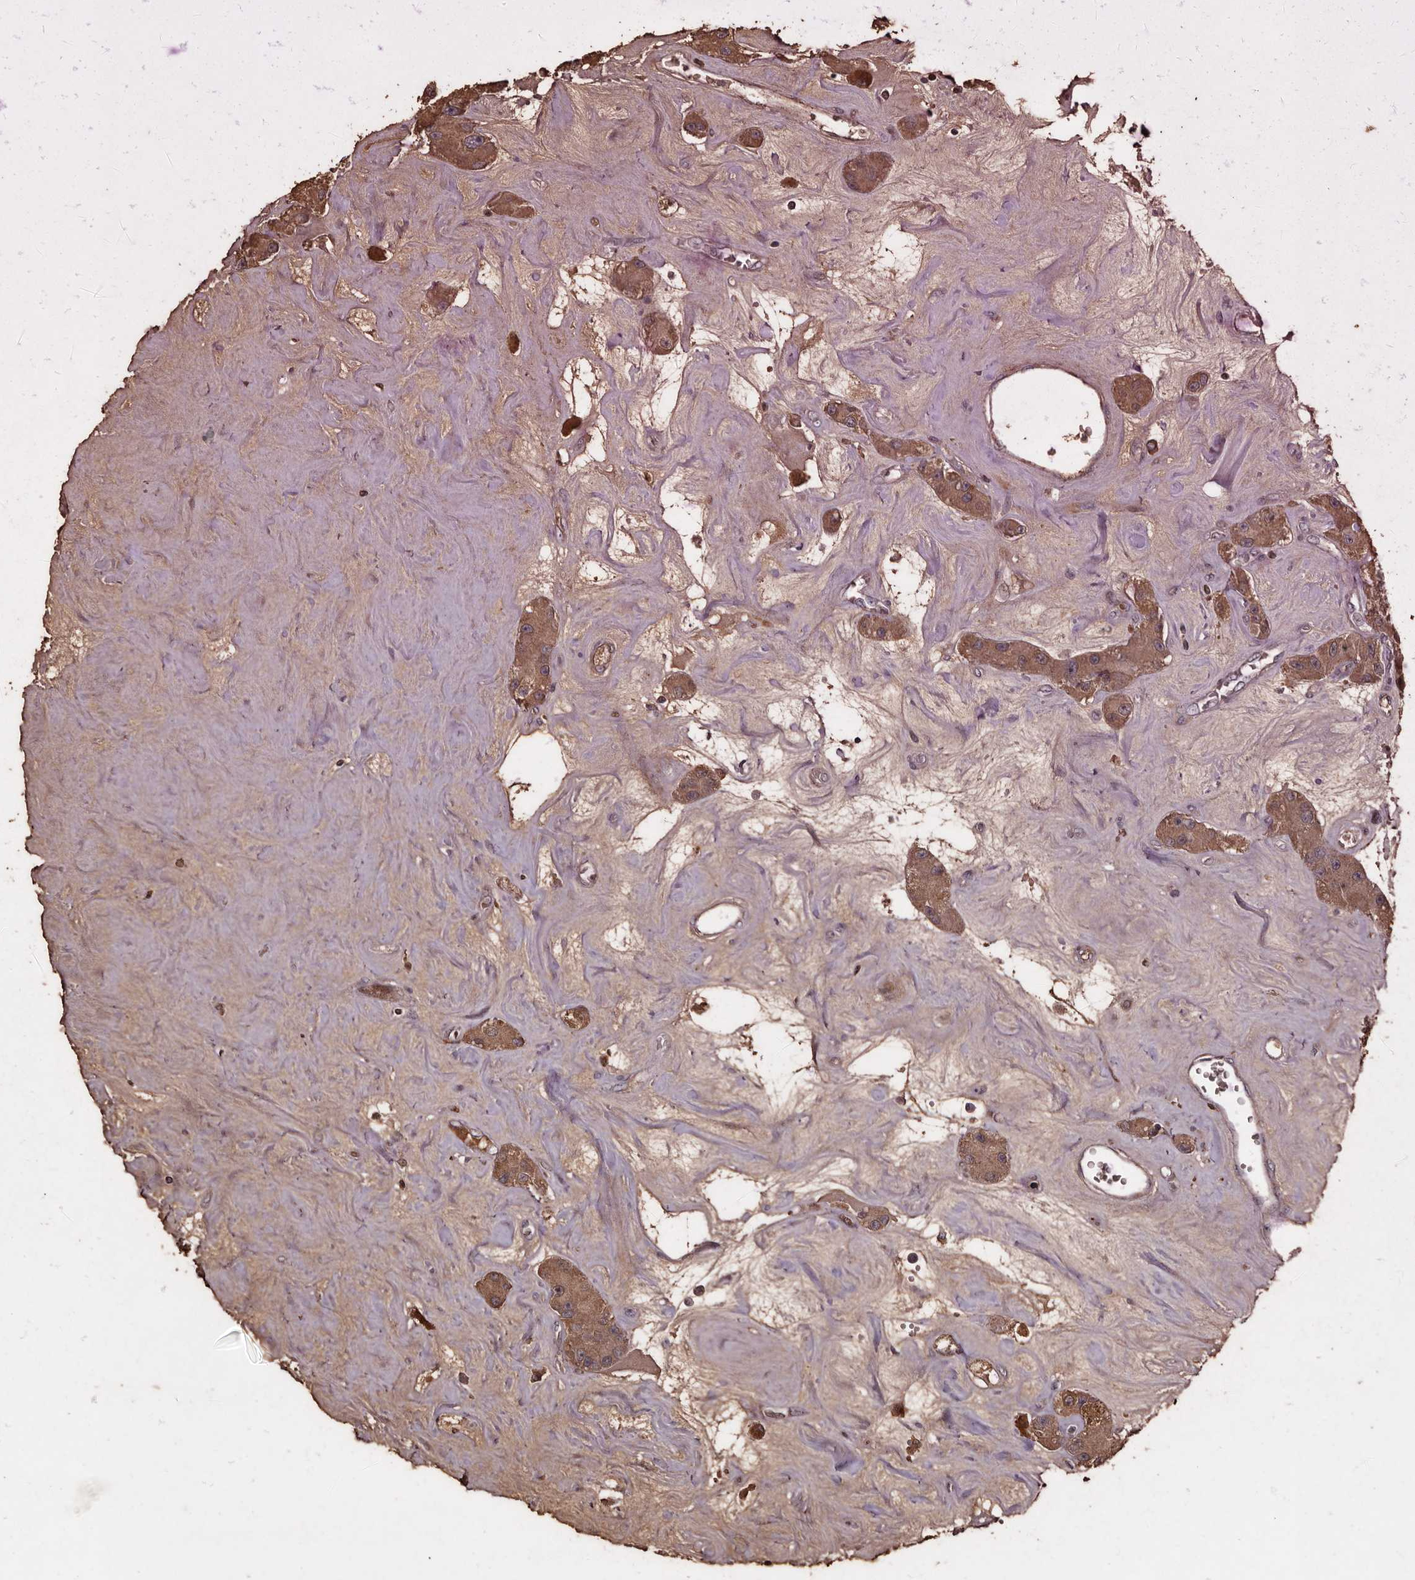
{"staining": {"intensity": "moderate", "quantity": ">75%", "location": "cytoplasmic/membranous"}, "tissue": "carcinoid", "cell_type": "Tumor cells", "image_type": "cancer", "snomed": [{"axis": "morphology", "description": "Carcinoid, malignant, NOS"}, {"axis": "topography", "description": "Pancreas"}], "caption": "DAB (3,3'-diaminobenzidine) immunohistochemical staining of carcinoid demonstrates moderate cytoplasmic/membranous protein positivity in approximately >75% of tumor cells.", "gene": "RANBP17", "patient": {"sex": "male", "age": 41}}